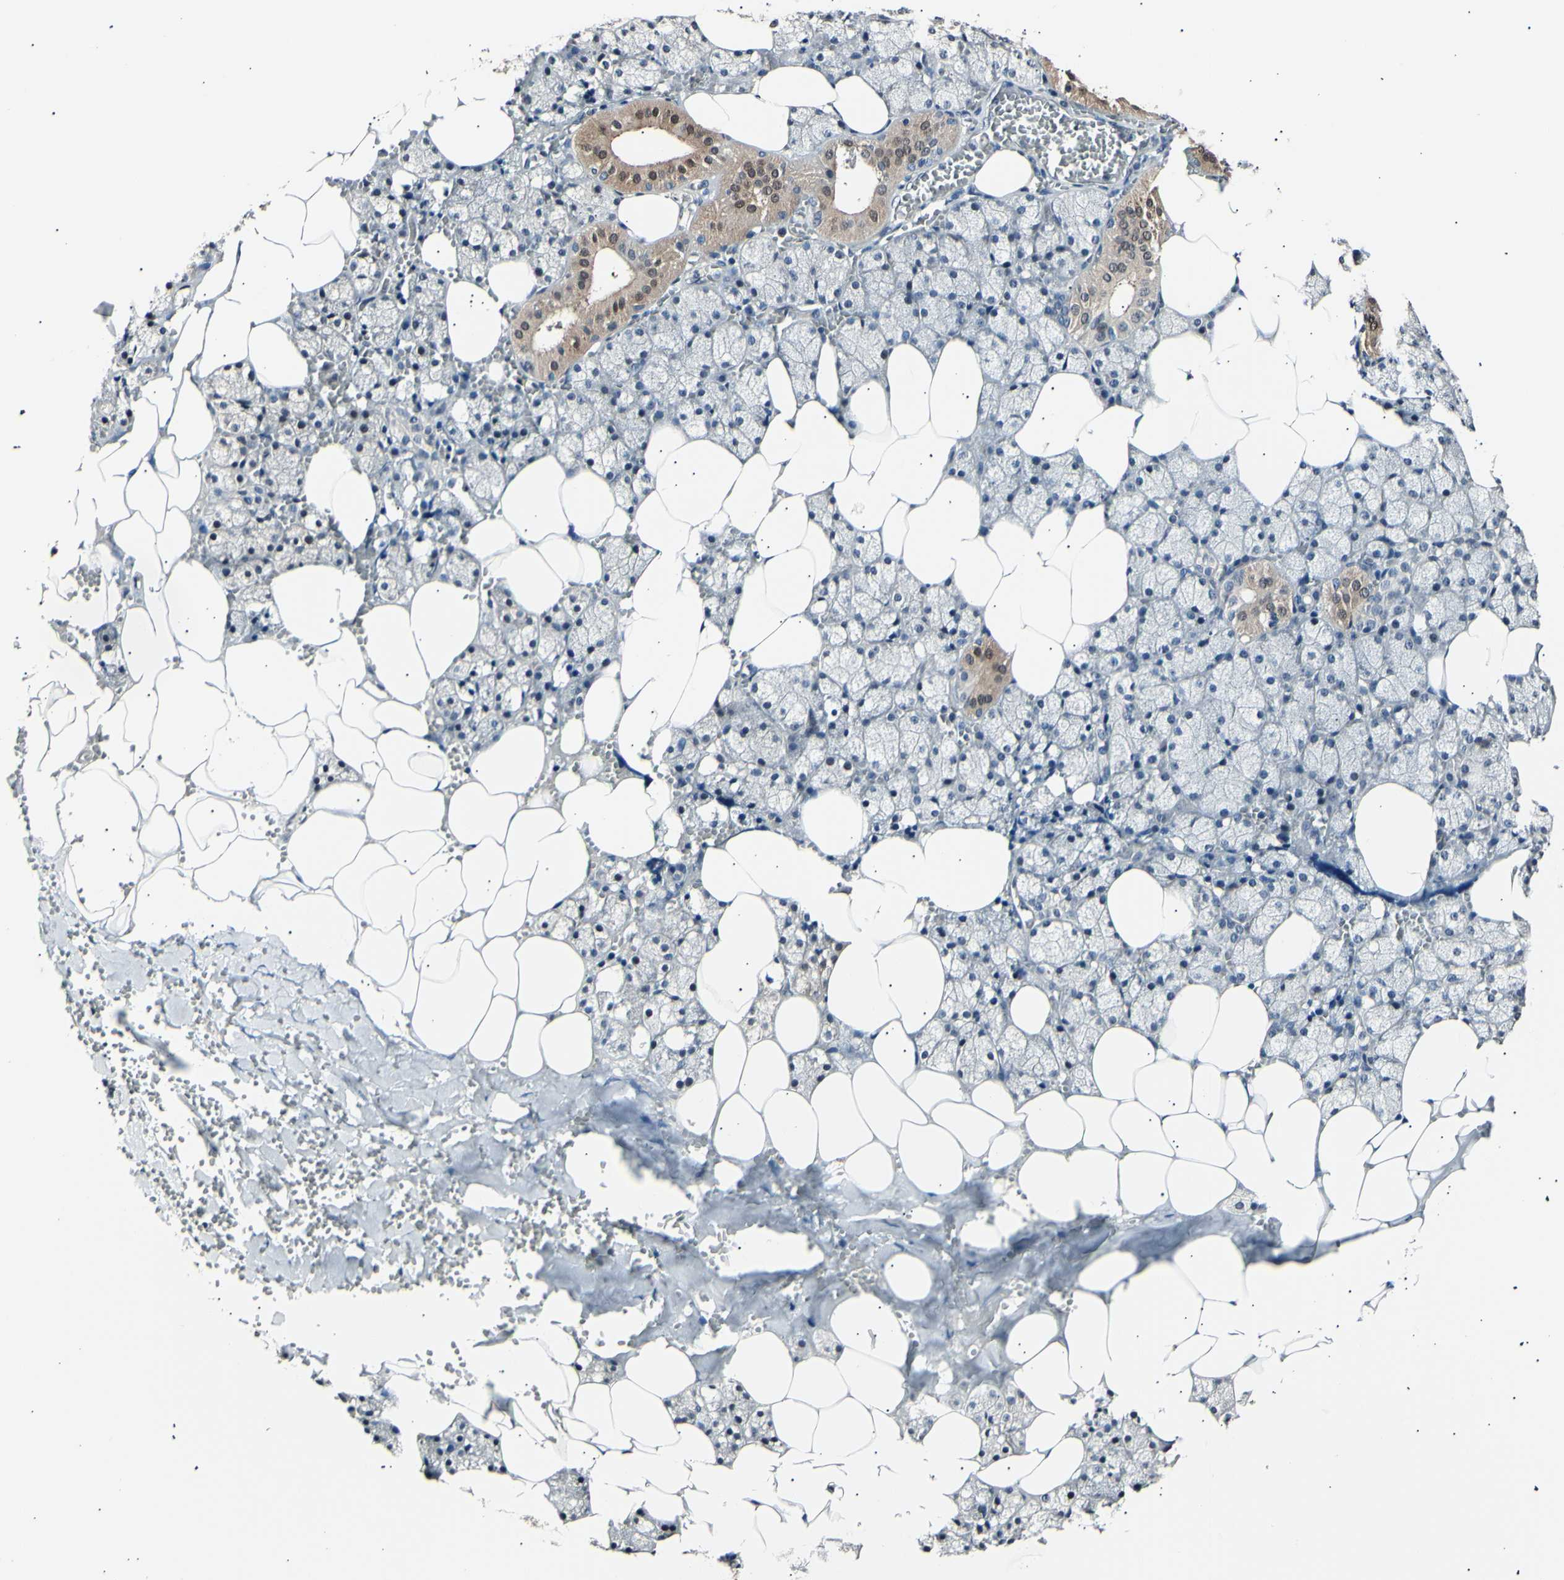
{"staining": {"intensity": "weak", "quantity": "25%-75%", "location": "cytoplasmic/membranous"}, "tissue": "salivary gland", "cell_type": "Glandular cells", "image_type": "normal", "snomed": [{"axis": "morphology", "description": "Normal tissue, NOS"}, {"axis": "topography", "description": "Salivary gland"}], "caption": "Protein expression analysis of normal human salivary gland reveals weak cytoplasmic/membranous positivity in about 25%-75% of glandular cells.", "gene": "AK1", "patient": {"sex": "male", "age": 62}}